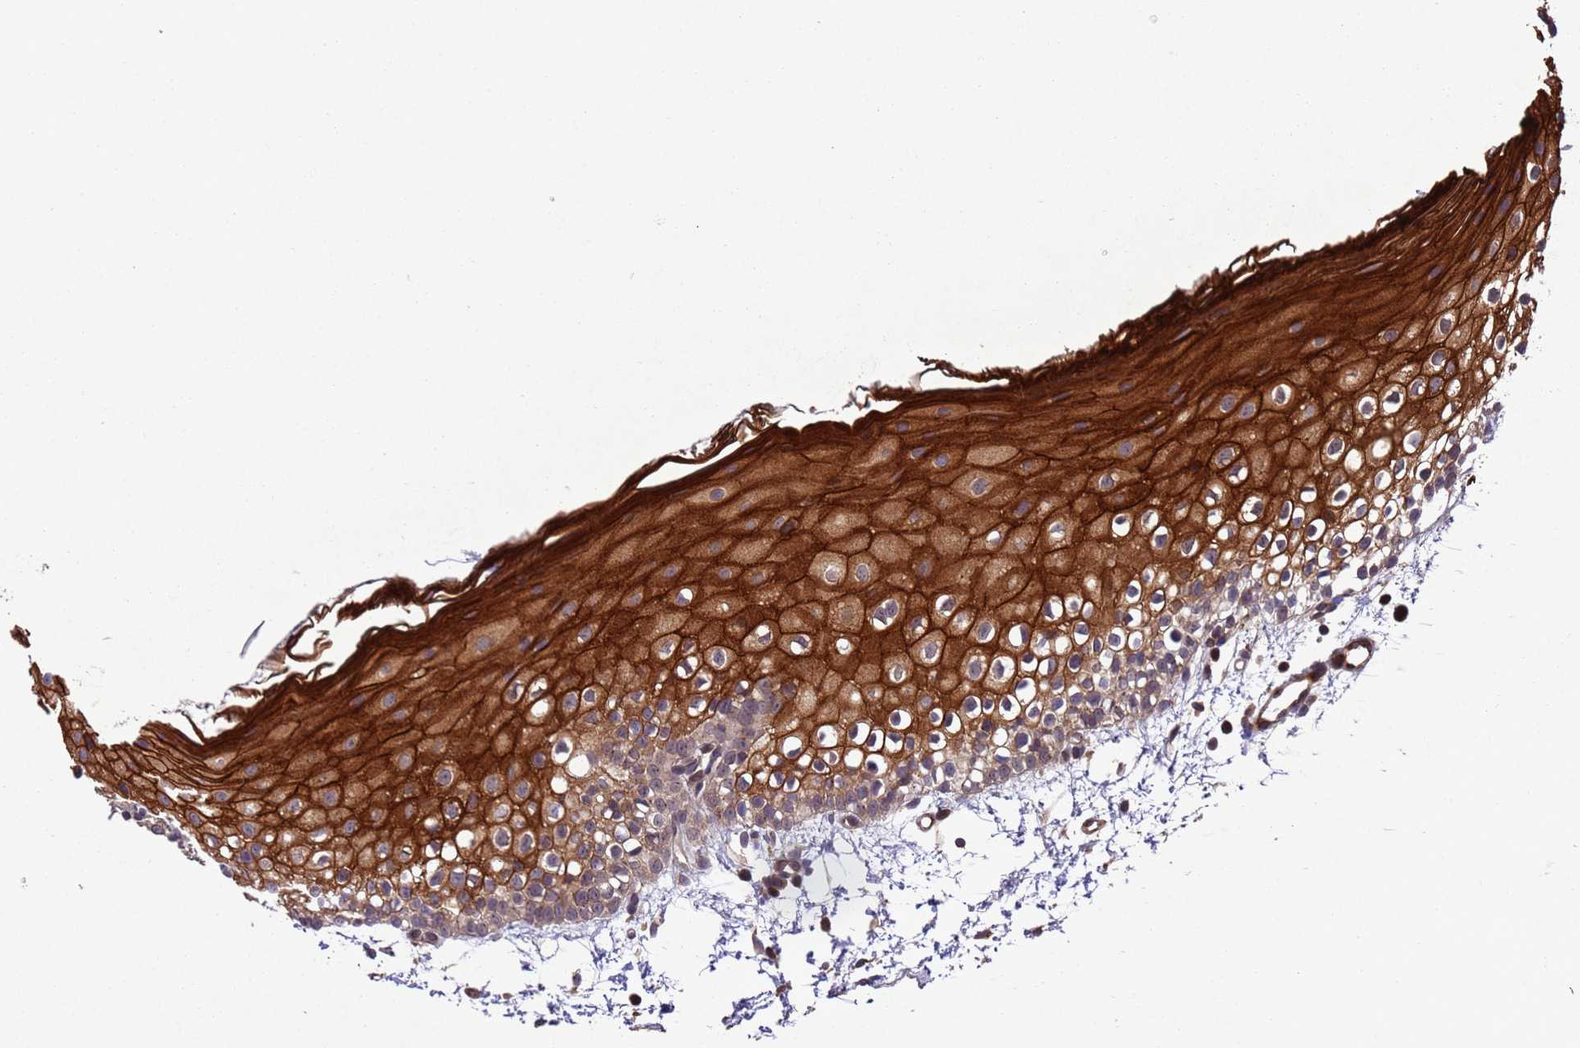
{"staining": {"intensity": "strong", "quantity": ">75%", "location": "cytoplasmic/membranous"}, "tissue": "oral mucosa", "cell_type": "Squamous epithelial cells", "image_type": "normal", "snomed": [{"axis": "morphology", "description": "Normal tissue, NOS"}, {"axis": "topography", "description": "Oral tissue"}], "caption": "Immunohistochemical staining of normal human oral mucosa exhibits >75% levels of strong cytoplasmic/membranous protein staining in approximately >75% of squamous epithelial cells.", "gene": "TBK1", "patient": {"sex": "male", "age": 28}}